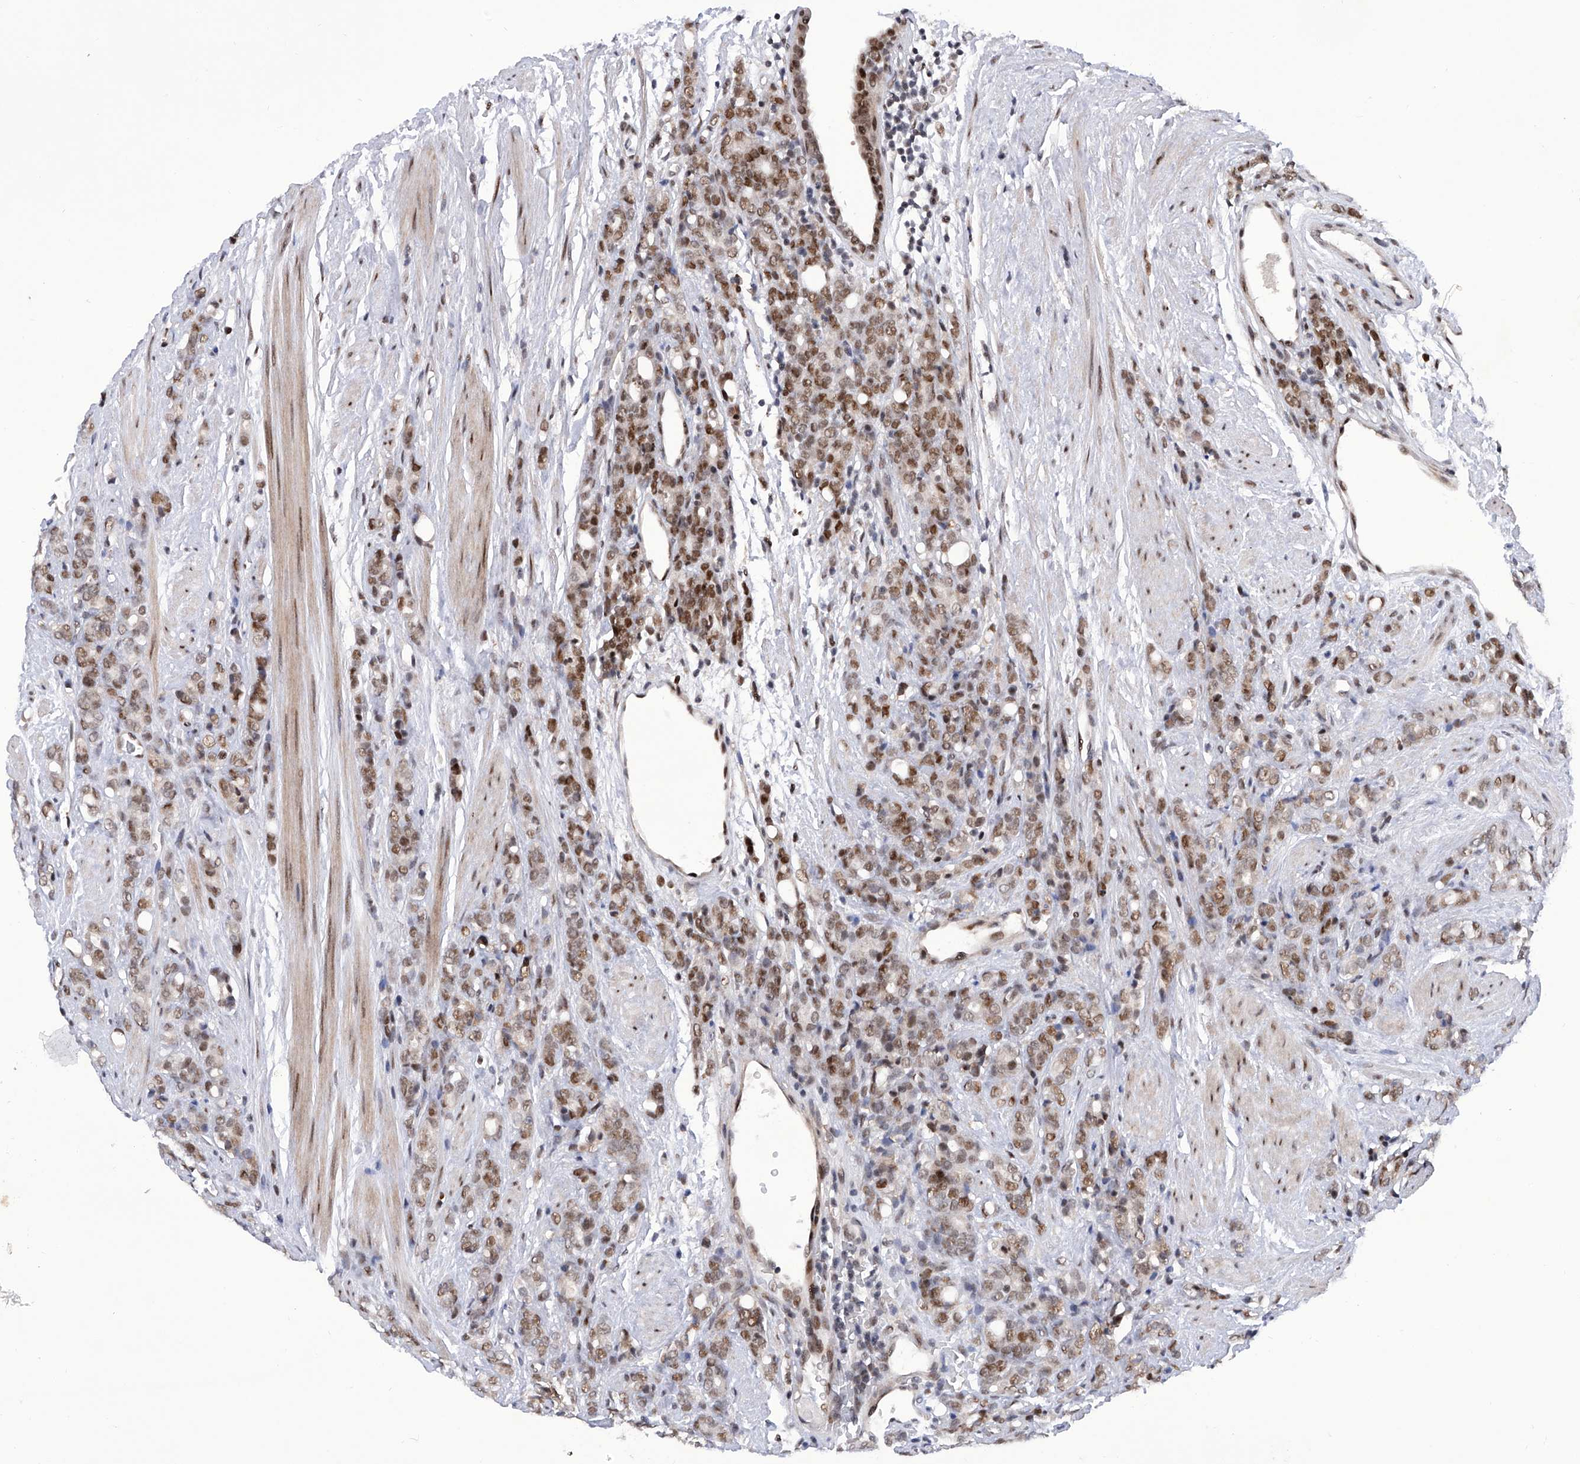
{"staining": {"intensity": "moderate", "quantity": "25%-75%", "location": "nuclear"}, "tissue": "prostate cancer", "cell_type": "Tumor cells", "image_type": "cancer", "snomed": [{"axis": "morphology", "description": "Adenocarcinoma, High grade"}, {"axis": "topography", "description": "Prostate"}], "caption": "Protein expression analysis of high-grade adenocarcinoma (prostate) demonstrates moderate nuclear staining in approximately 25%-75% of tumor cells.", "gene": "RAD54L", "patient": {"sex": "male", "age": 62}}